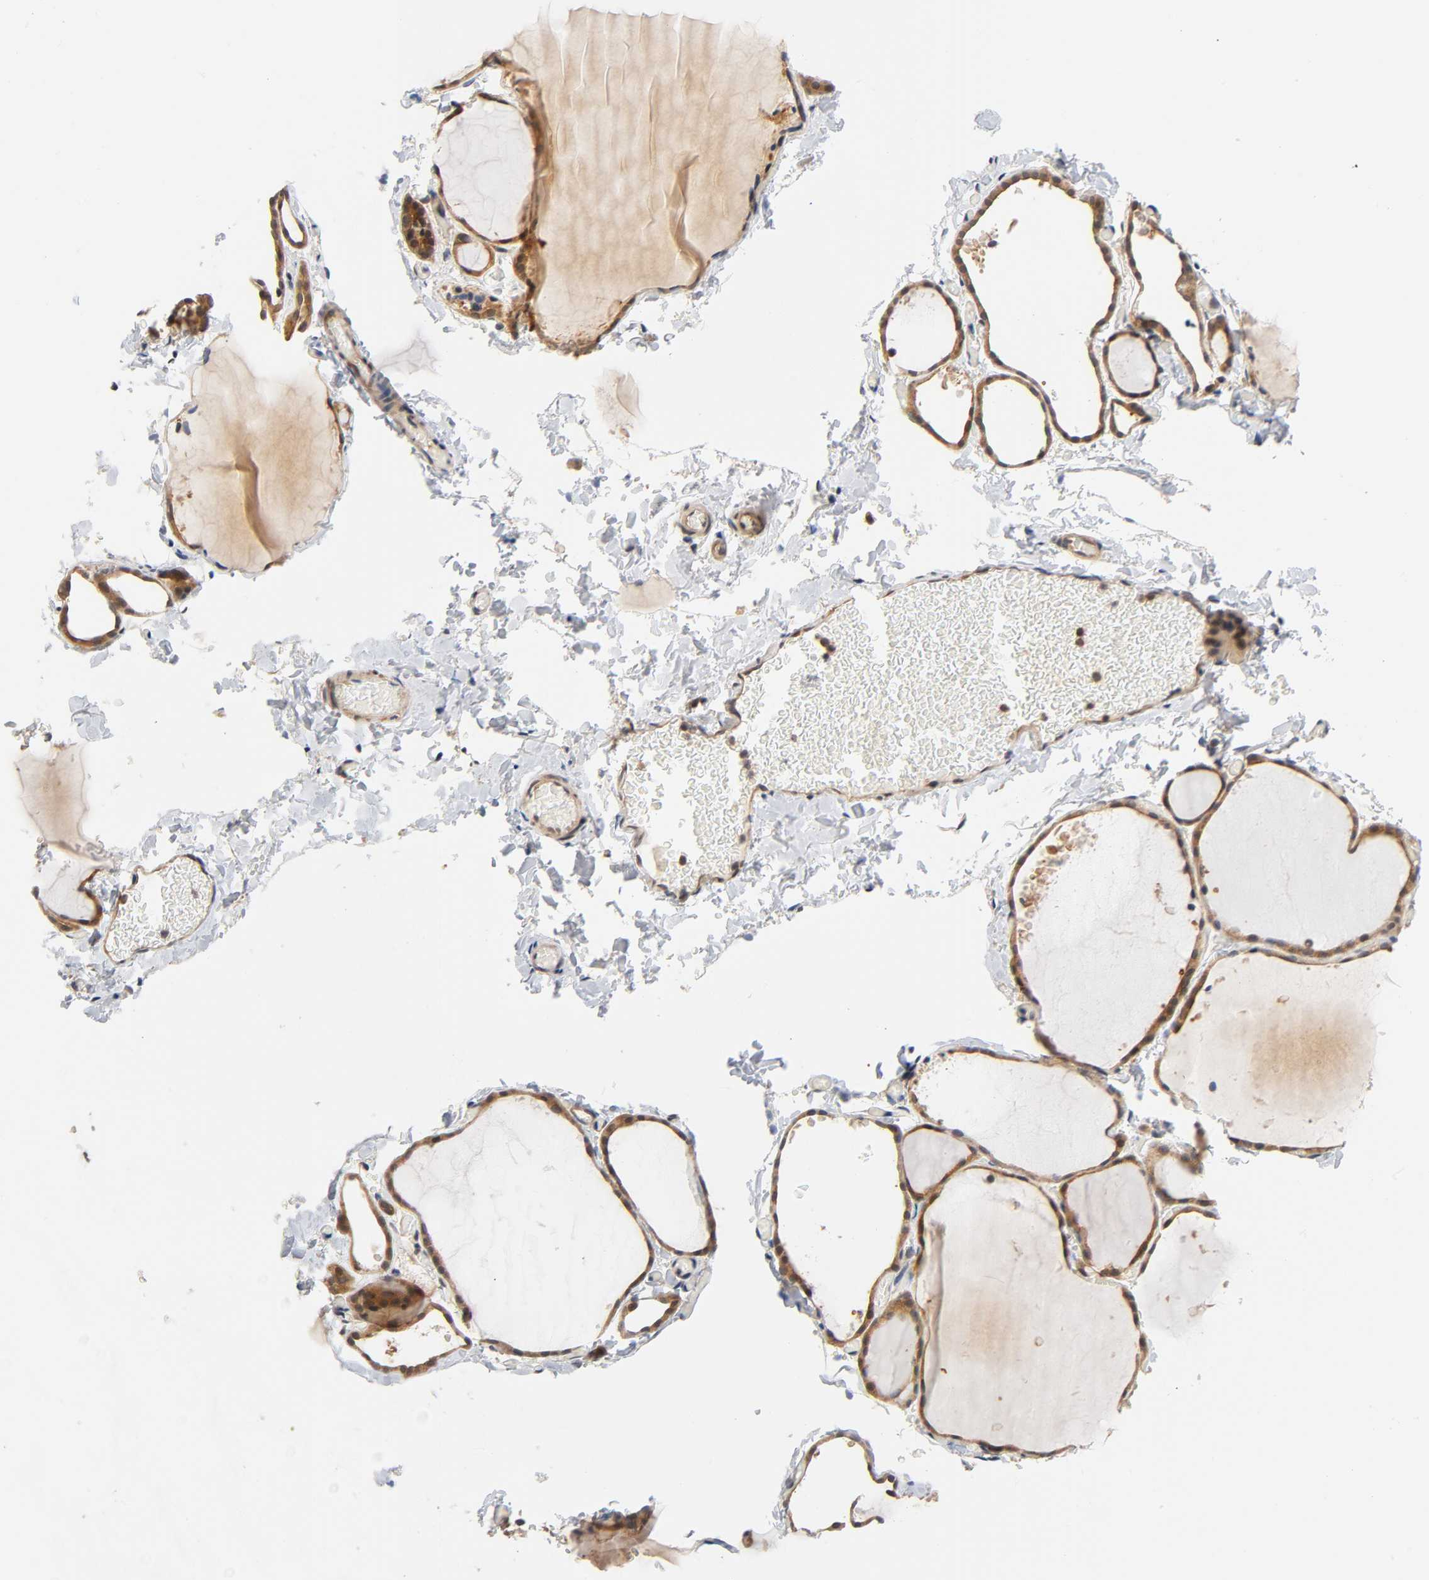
{"staining": {"intensity": "moderate", "quantity": ">75%", "location": "cytoplasmic/membranous"}, "tissue": "thyroid gland", "cell_type": "Glandular cells", "image_type": "normal", "snomed": [{"axis": "morphology", "description": "Normal tissue, NOS"}, {"axis": "topography", "description": "Thyroid gland"}], "caption": "Immunohistochemical staining of normal human thyroid gland demonstrates medium levels of moderate cytoplasmic/membranous expression in about >75% of glandular cells. (Stains: DAB in brown, nuclei in blue, Microscopy: brightfield microscopy at high magnification).", "gene": "PRKAB1", "patient": {"sex": "female", "age": 22}}